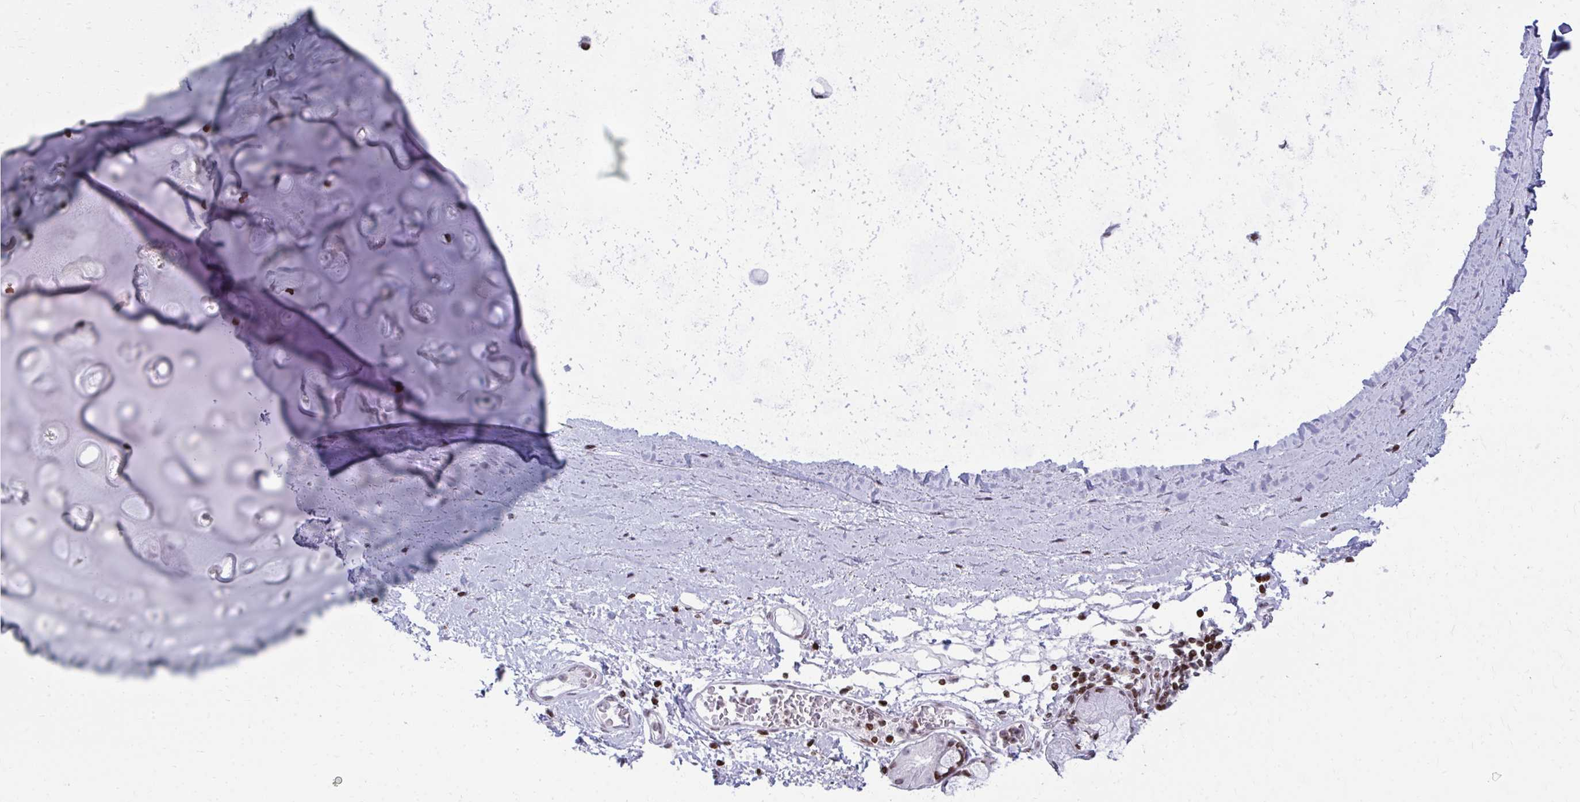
{"staining": {"intensity": "negative", "quantity": "none", "location": "none"}, "tissue": "adipose tissue", "cell_type": "Adipocytes", "image_type": "normal", "snomed": [{"axis": "morphology", "description": "Normal tissue, NOS"}, {"axis": "morphology", "description": "Degeneration, NOS"}, {"axis": "topography", "description": "Cartilage tissue"}, {"axis": "topography", "description": "Lung"}], "caption": "Adipocytes show no significant protein positivity in benign adipose tissue. (DAB (3,3'-diaminobenzidine) IHC, high magnification).", "gene": "AP5M1", "patient": {"sex": "female", "age": 61}}